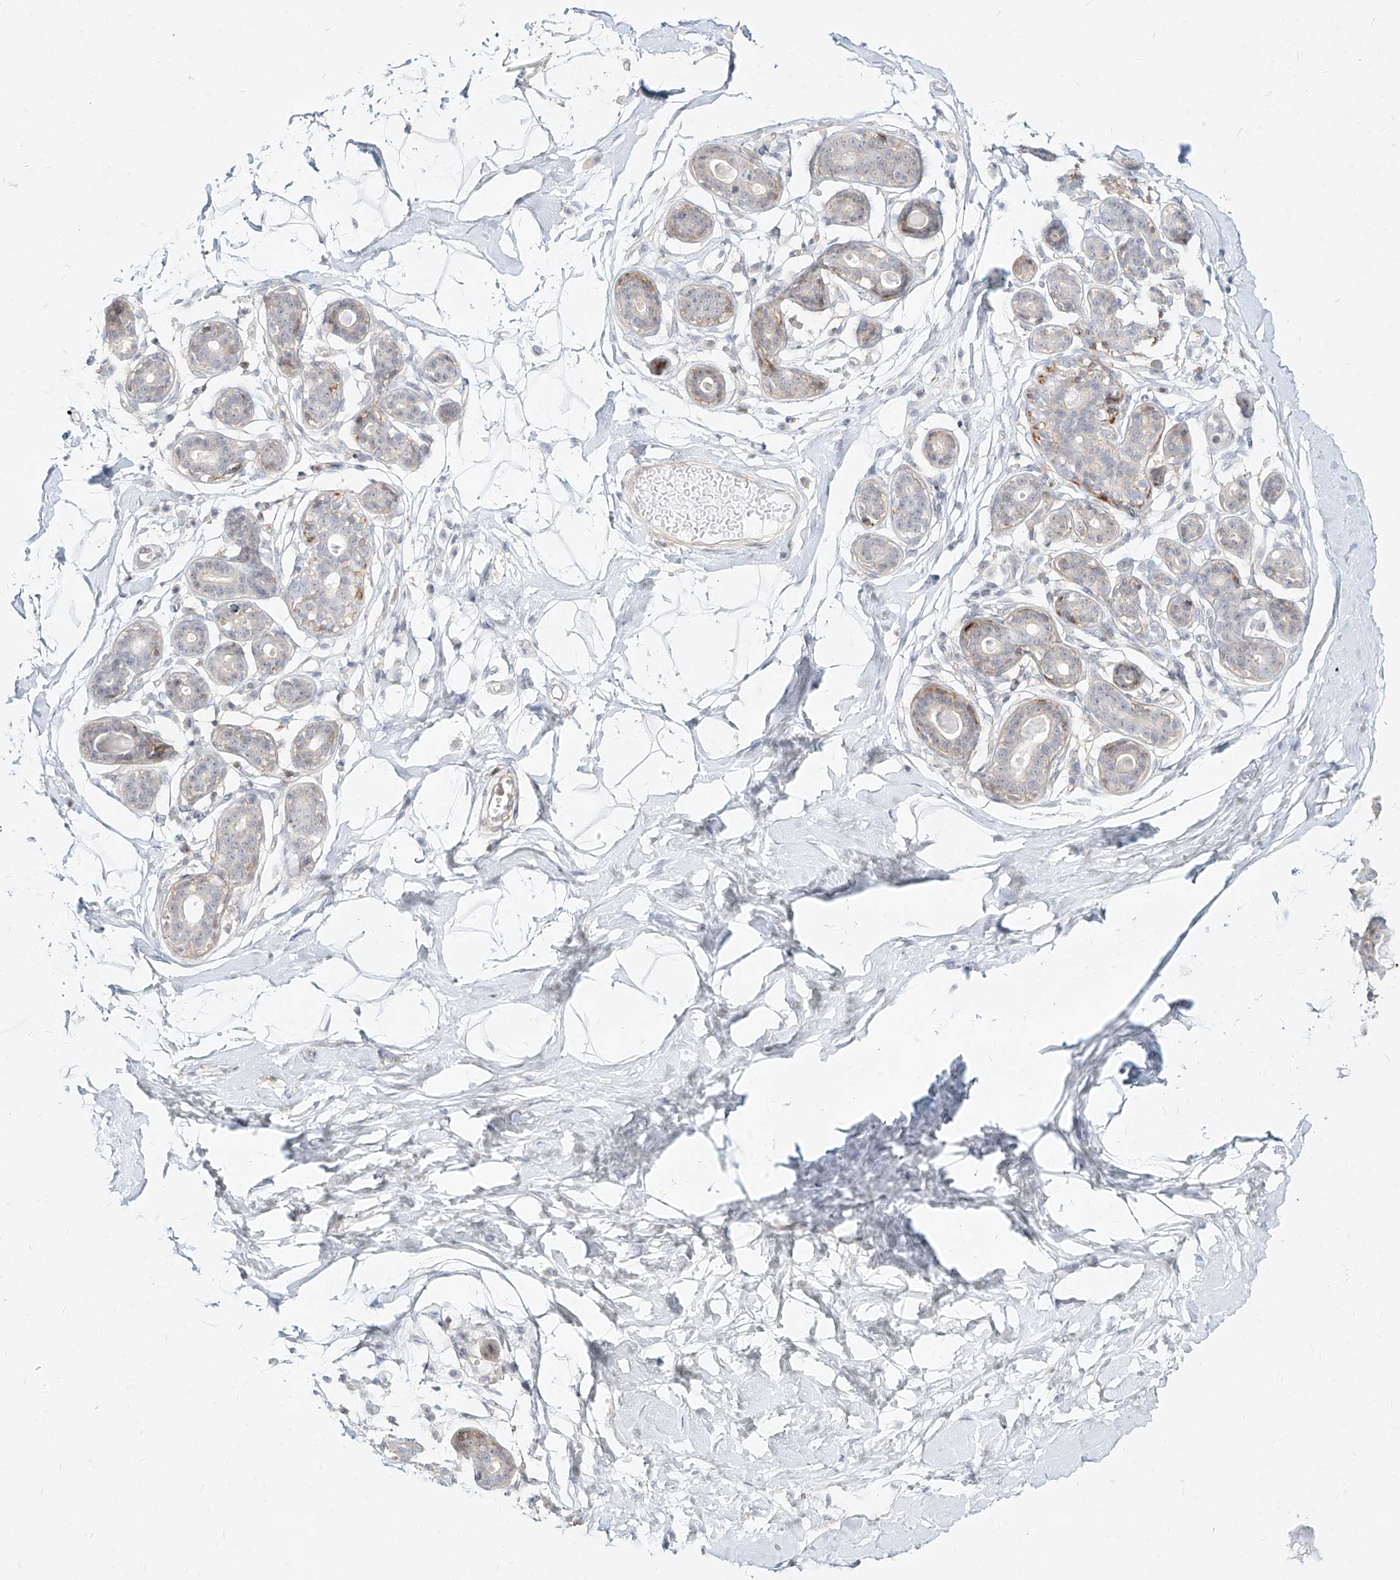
{"staining": {"intensity": "negative", "quantity": "none", "location": "none"}, "tissue": "breast", "cell_type": "Adipocytes", "image_type": "normal", "snomed": [{"axis": "morphology", "description": "Normal tissue, NOS"}, {"axis": "topography", "description": "Breast"}], "caption": "IHC of unremarkable human breast shows no positivity in adipocytes.", "gene": "SLC2A12", "patient": {"sex": "female", "age": 23}}